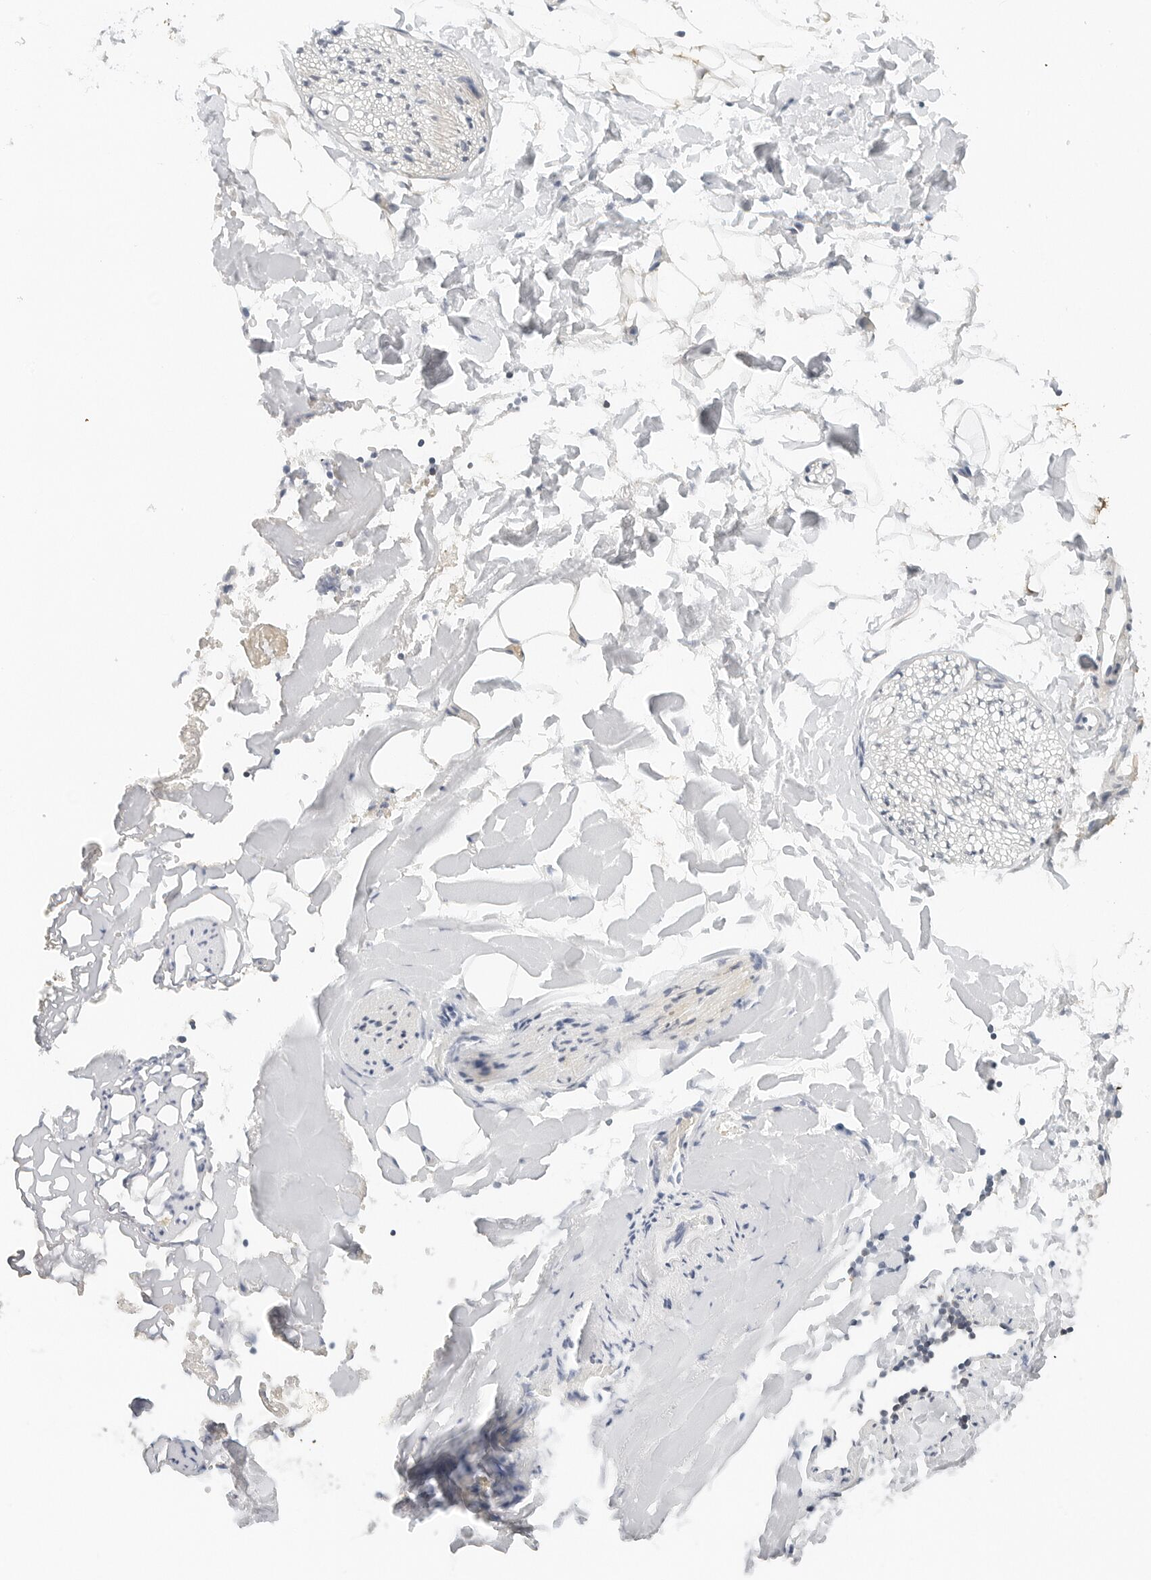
{"staining": {"intensity": "negative", "quantity": "none", "location": "none"}, "tissue": "soft tissue", "cell_type": "Fibroblasts", "image_type": "normal", "snomed": [{"axis": "morphology", "description": "Normal tissue, NOS"}, {"axis": "morphology", "description": "Adenocarcinoma, NOS"}, {"axis": "topography", "description": "Smooth muscle"}, {"axis": "topography", "description": "Colon"}], "caption": "Image shows no significant protein expression in fibroblasts of unremarkable soft tissue. (Stains: DAB (3,3'-diaminobenzidine) IHC with hematoxylin counter stain, Microscopy: brightfield microscopy at high magnification).", "gene": "NEO1", "patient": {"sex": "male", "age": 14}}